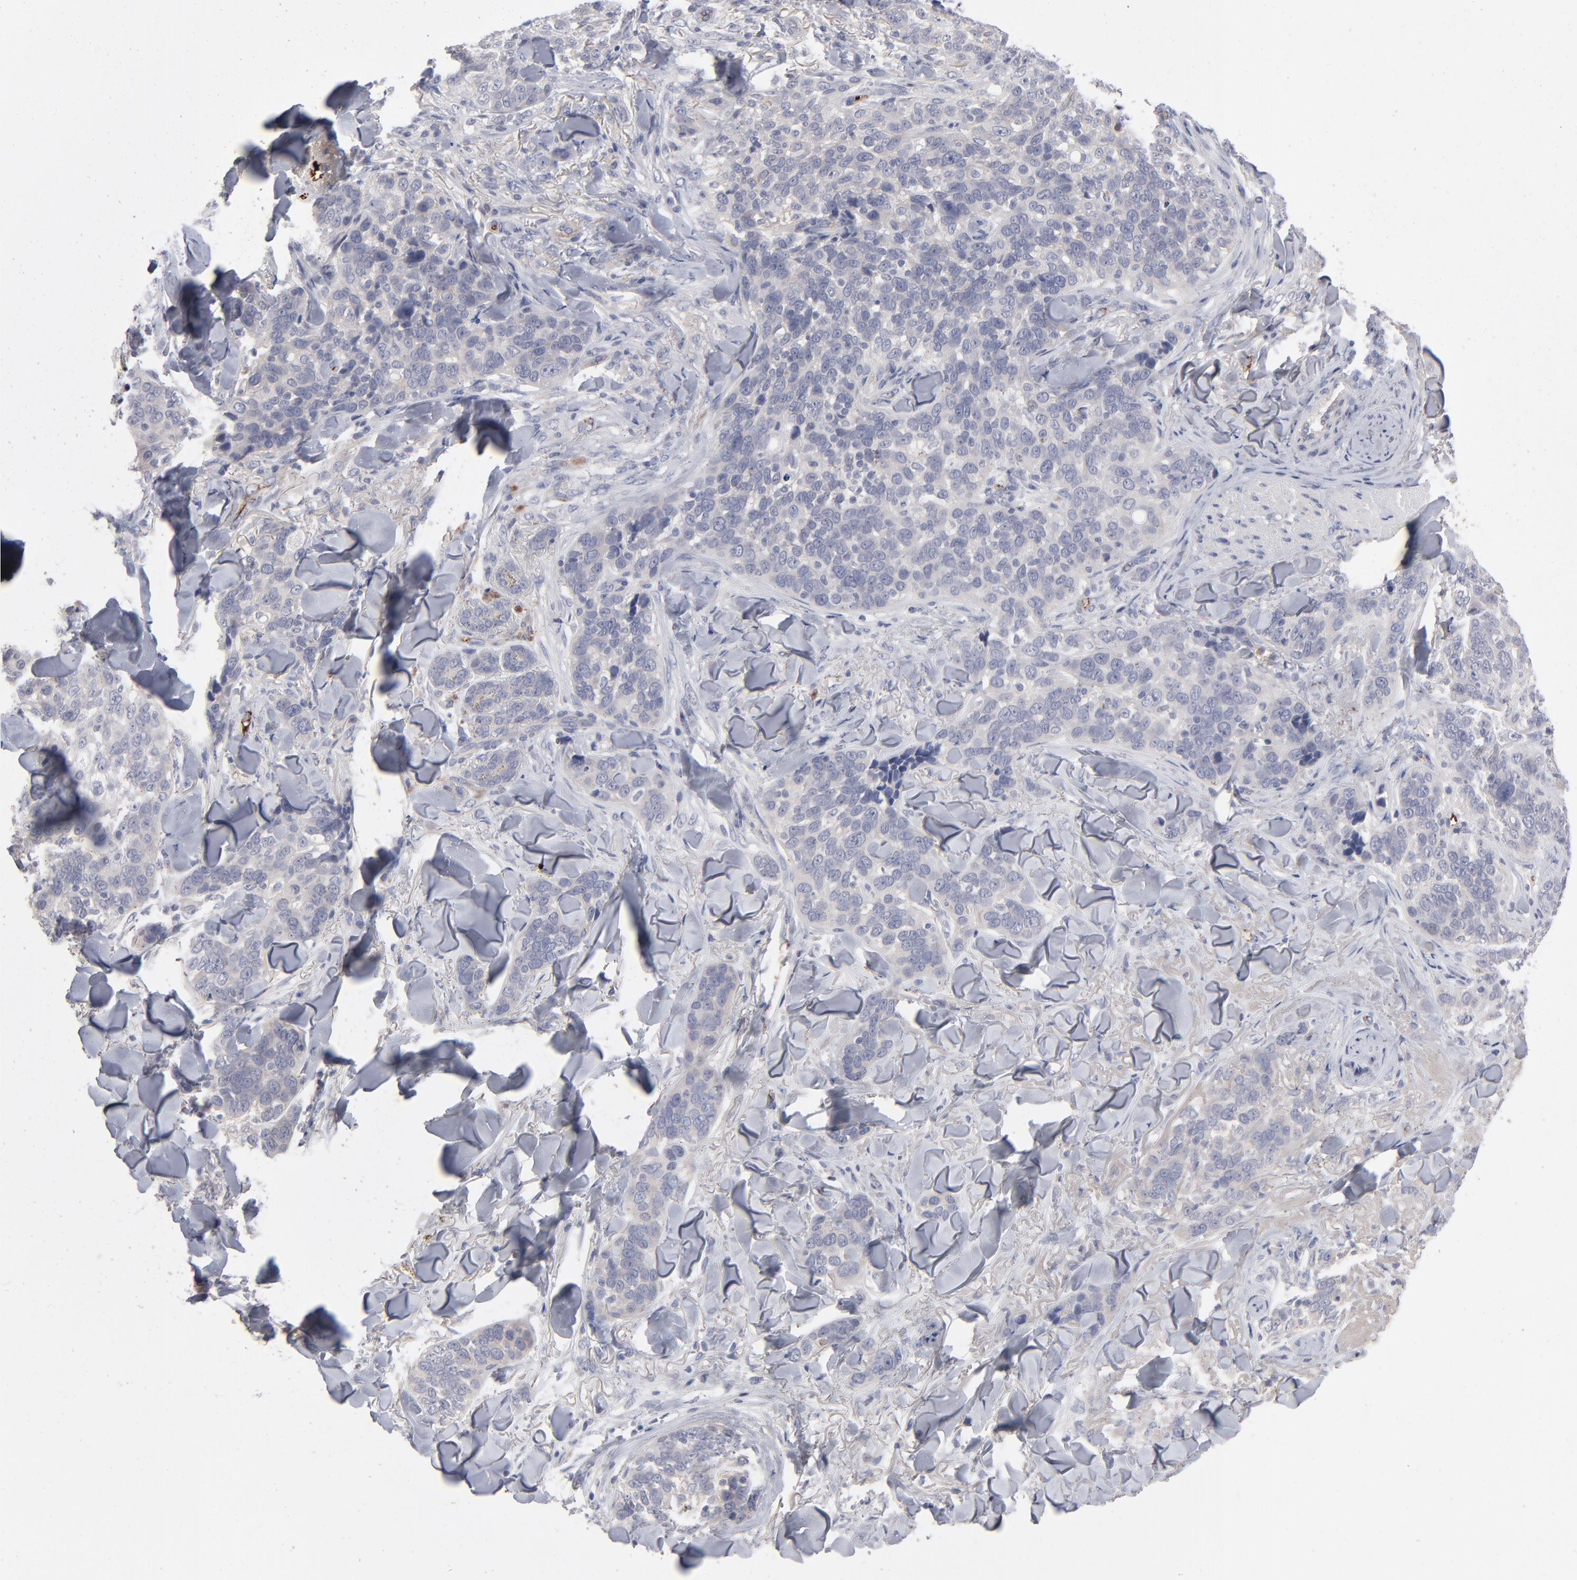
{"staining": {"intensity": "weak", "quantity": "<25%", "location": "cytoplasmic/membranous"}, "tissue": "skin cancer", "cell_type": "Tumor cells", "image_type": "cancer", "snomed": [{"axis": "morphology", "description": "Normal tissue, NOS"}, {"axis": "morphology", "description": "Squamous cell carcinoma, NOS"}, {"axis": "topography", "description": "Skin"}], "caption": "DAB (3,3'-diaminobenzidine) immunohistochemical staining of skin cancer displays no significant positivity in tumor cells. (DAB immunohistochemistry, high magnification).", "gene": "CCR3", "patient": {"sex": "female", "age": 83}}